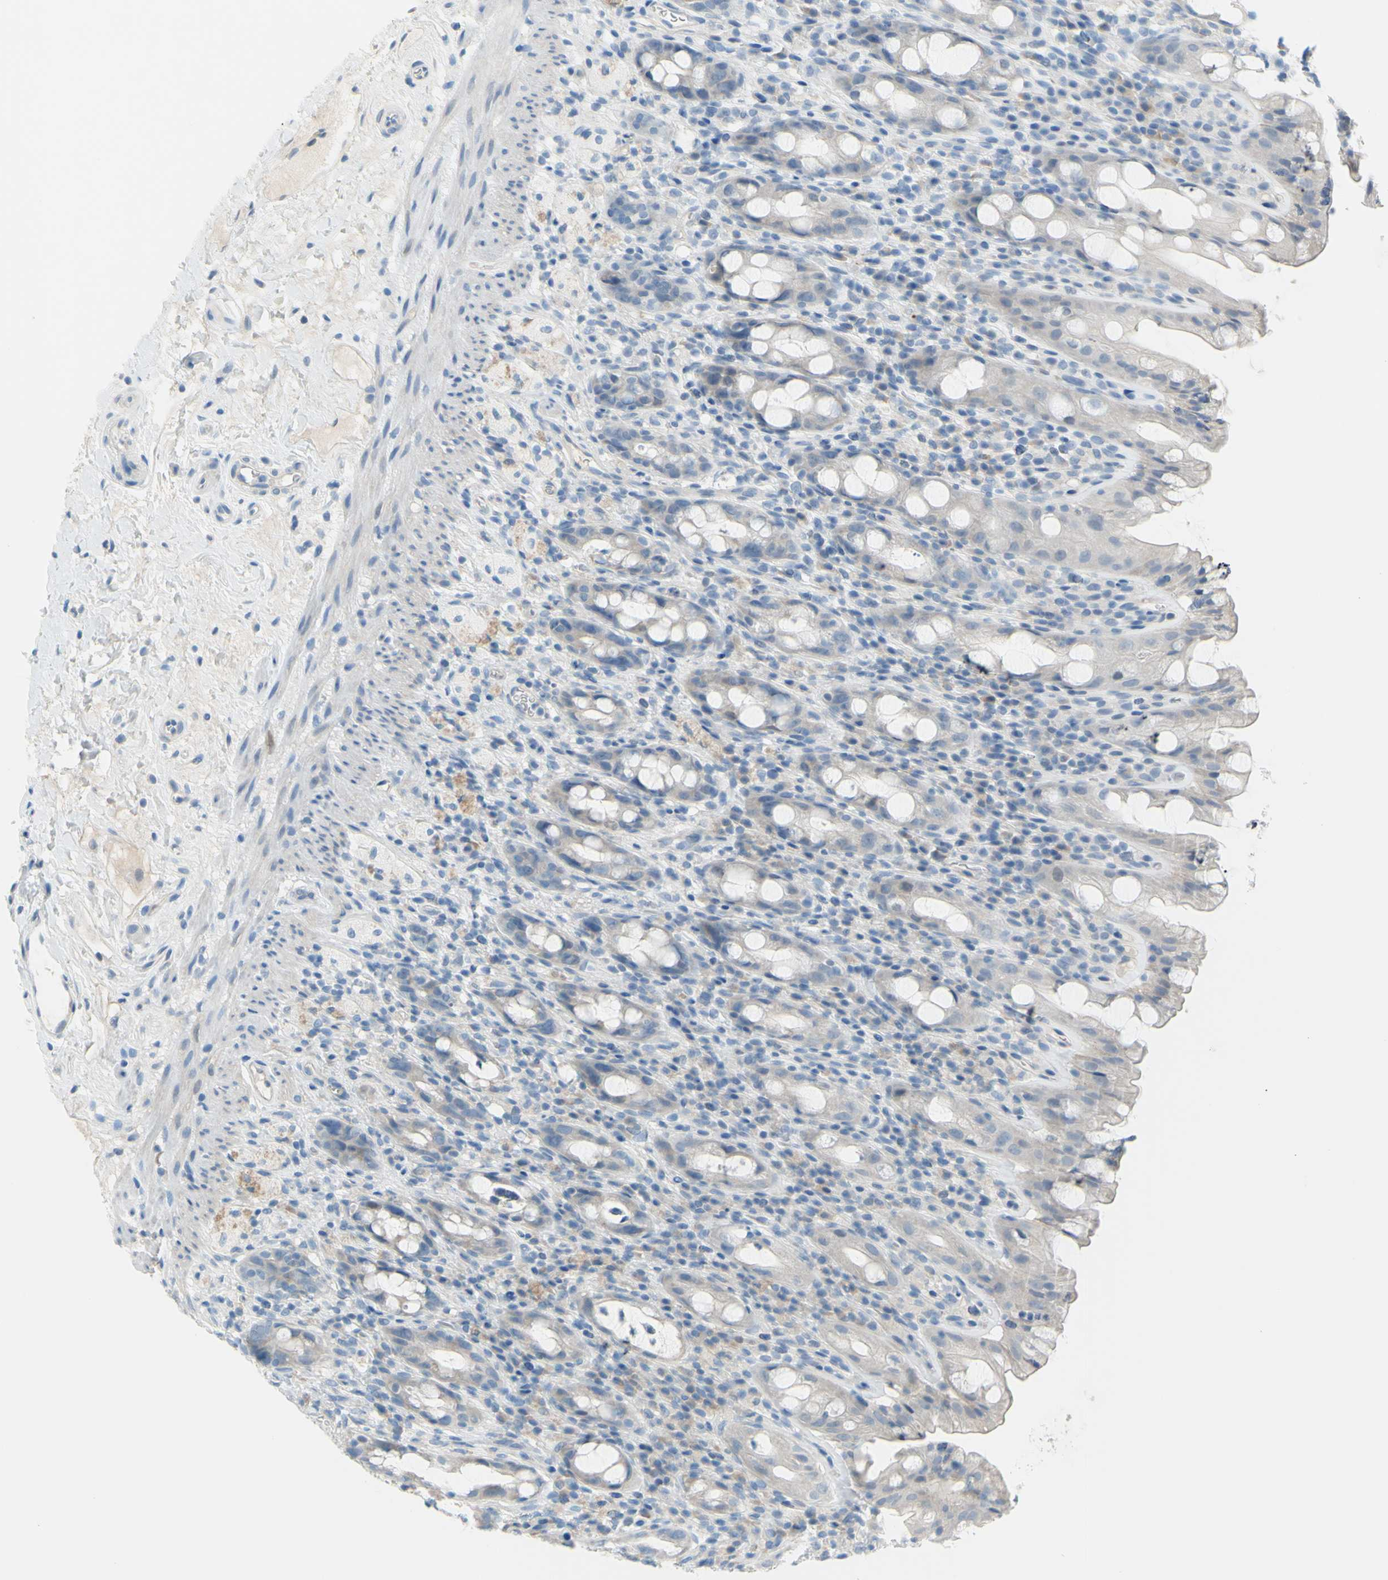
{"staining": {"intensity": "negative", "quantity": "none", "location": "none"}, "tissue": "rectum", "cell_type": "Glandular cells", "image_type": "normal", "snomed": [{"axis": "morphology", "description": "Normal tissue, NOS"}, {"axis": "topography", "description": "Rectum"}], "caption": "A high-resolution histopathology image shows immunohistochemistry staining of unremarkable rectum, which exhibits no significant expression in glandular cells.", "gene": "SLC1A2", "patient": {"sex": "male", "age": 44}}